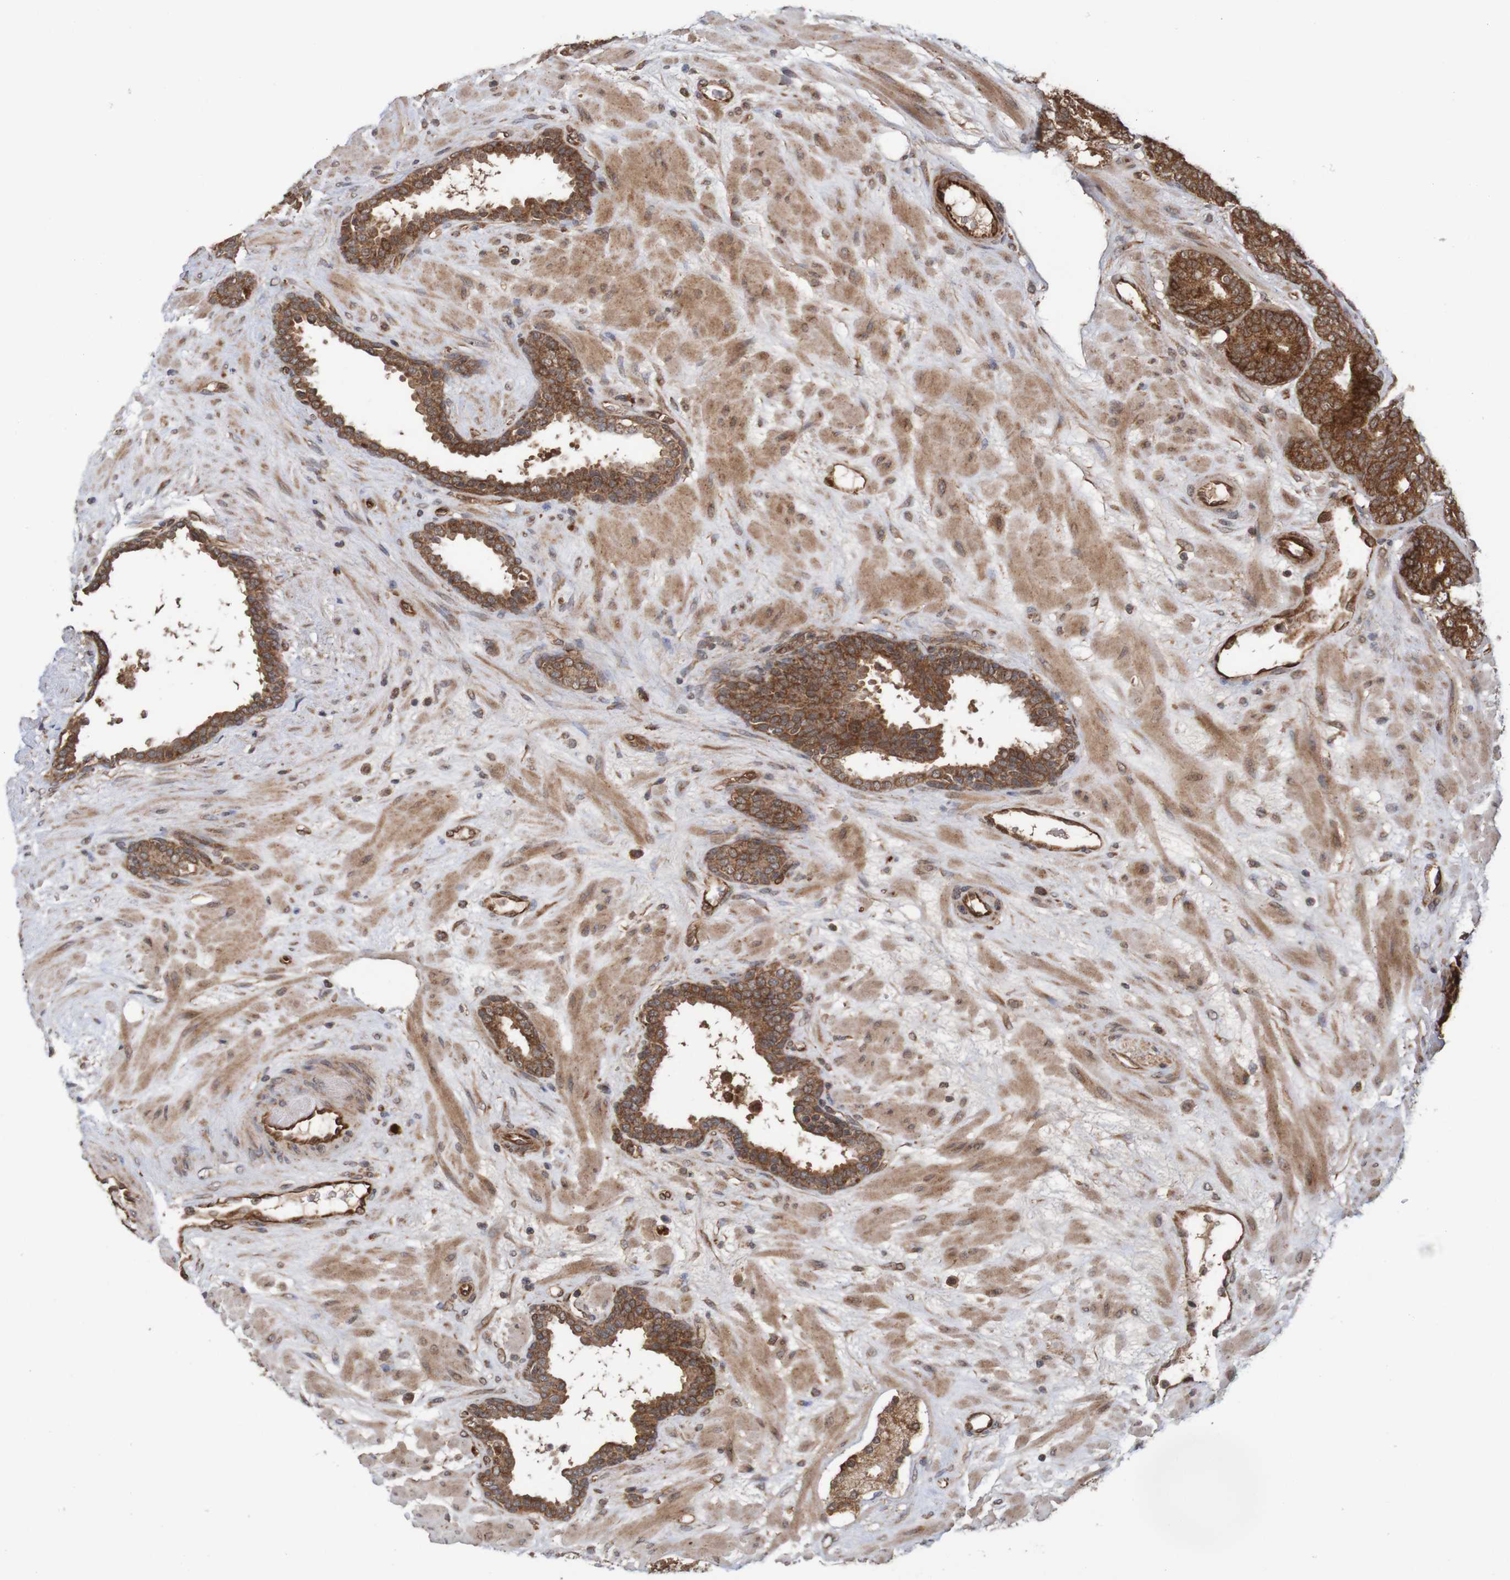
{"staining": {"intensity": "strong", "quantity": ">75%", "location": "cytoplasmic/membranous"}, "tissue": "prostate cancer", "cell_type": "Tumor cells", "image_type": "cancer", "snomed": [{"axis": "morphology", "description": "Adenocarcinoma, Low grade"}, {"axis": "topography", "description": "Prostate"}], "caption": "High-power microscopy captured an IHC micrograph of prostate low-grade adenocarcinoma, revealing strong cytoplasmic/membranous staining in approximately >75% of tumor cells. The protein is shown in brown color, while the nuclei are stained blue.", "gene": "MRPL52", "patient": {"sex": "male", "age": 63}}